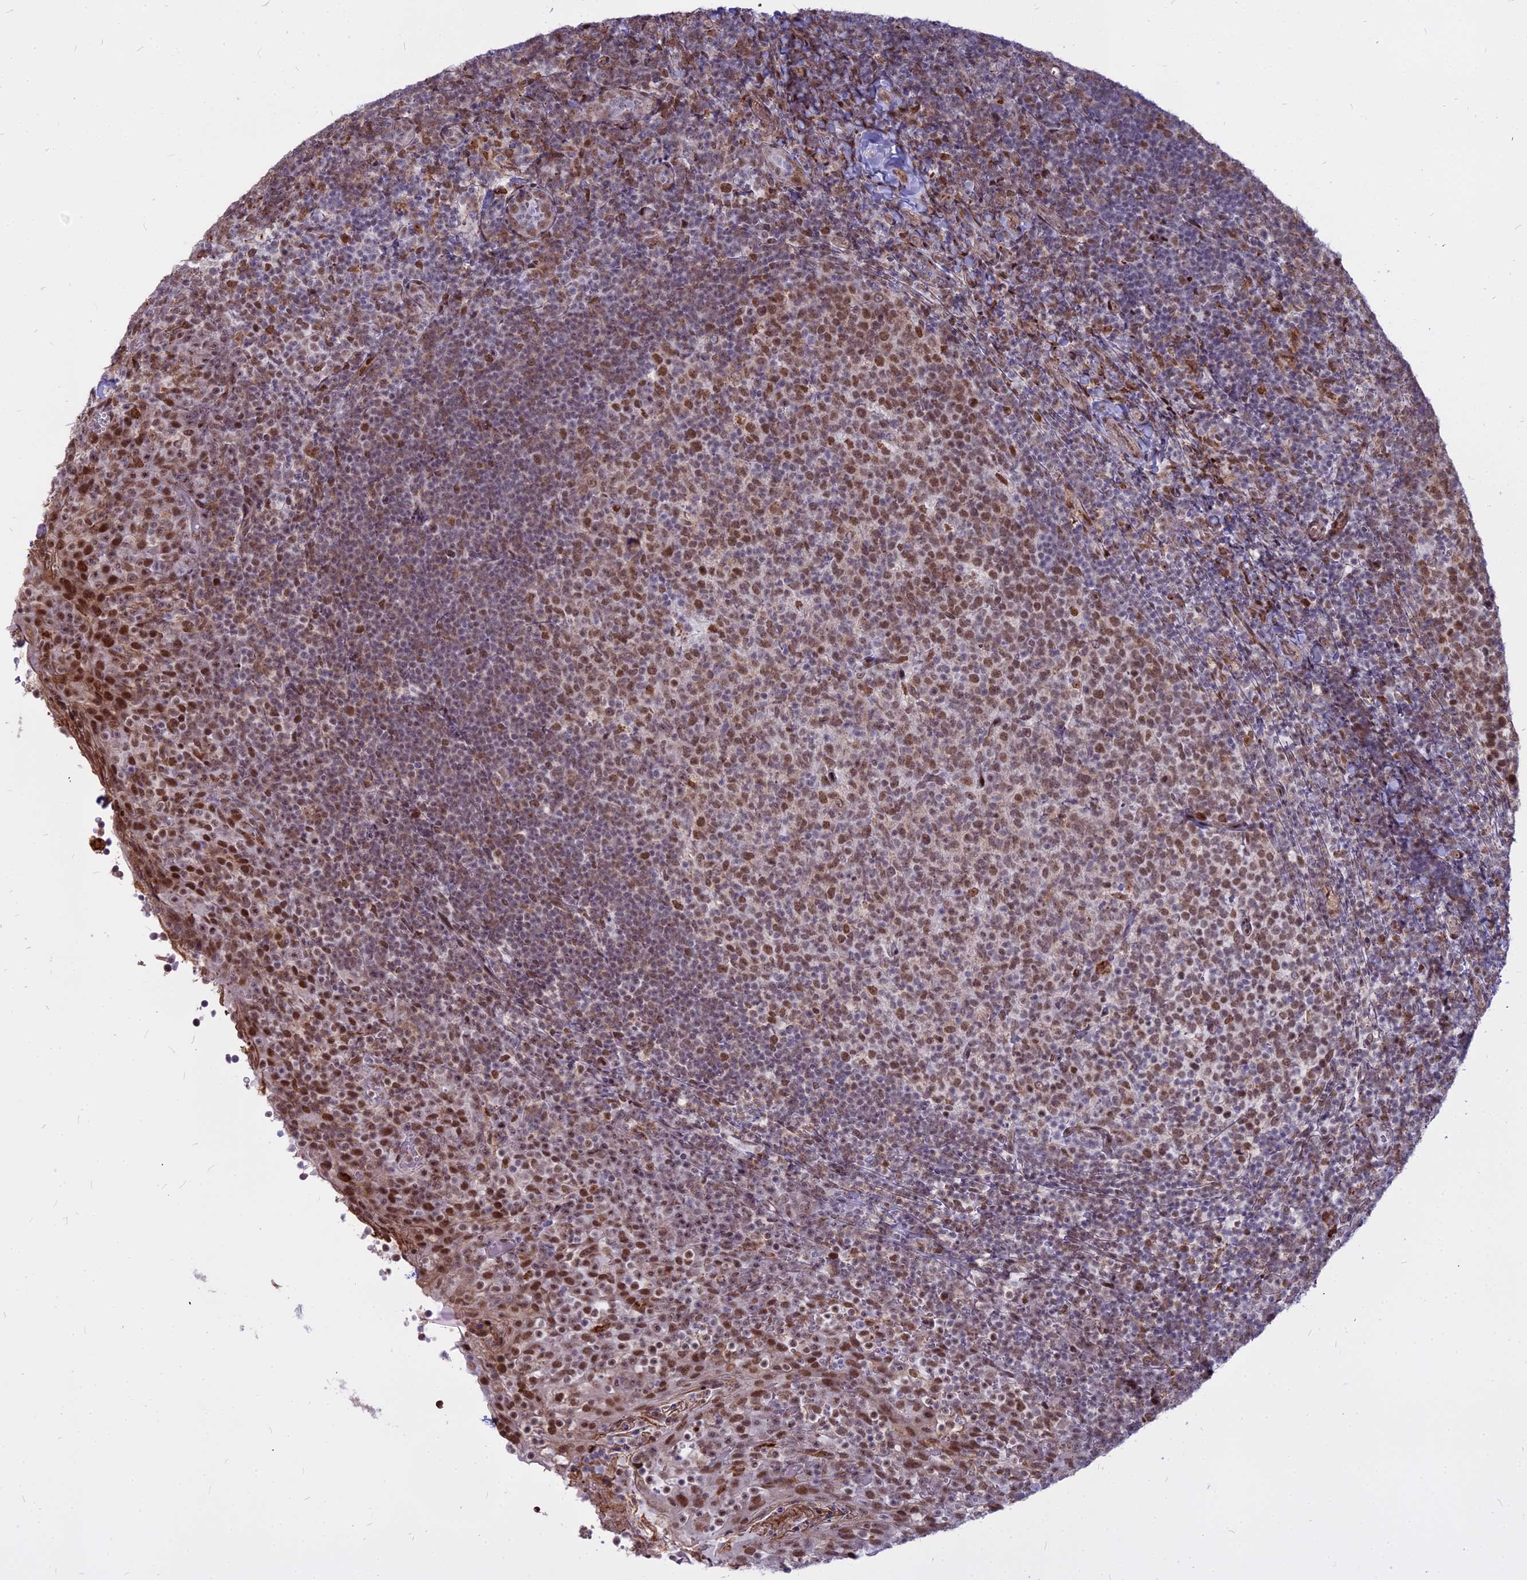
{"staining": {"intensity": "moderate", "quantity": ">75%", "location": "nuclear"}, "tissue": "tonsil", "cell_type": "Germinal center cells", "image_type": "normal", "snomed": [{"axis": "morphology", "description": "Normal tissue, NOS"}, {"axis": "topography", "description": "Tonsil"}], "caption": "High-magnification brightfield microscopy of unremarkable tonsil stained with DAB (3,3'-diaminobenzidine) (brown) and counterstained with hematoxylin (blue). germinal center cells exhibit moderate nuclear staining is identified in approximately>75% of cells.", "gene": "ALG10B", "patient": {"sex": "female", "age": 10}}